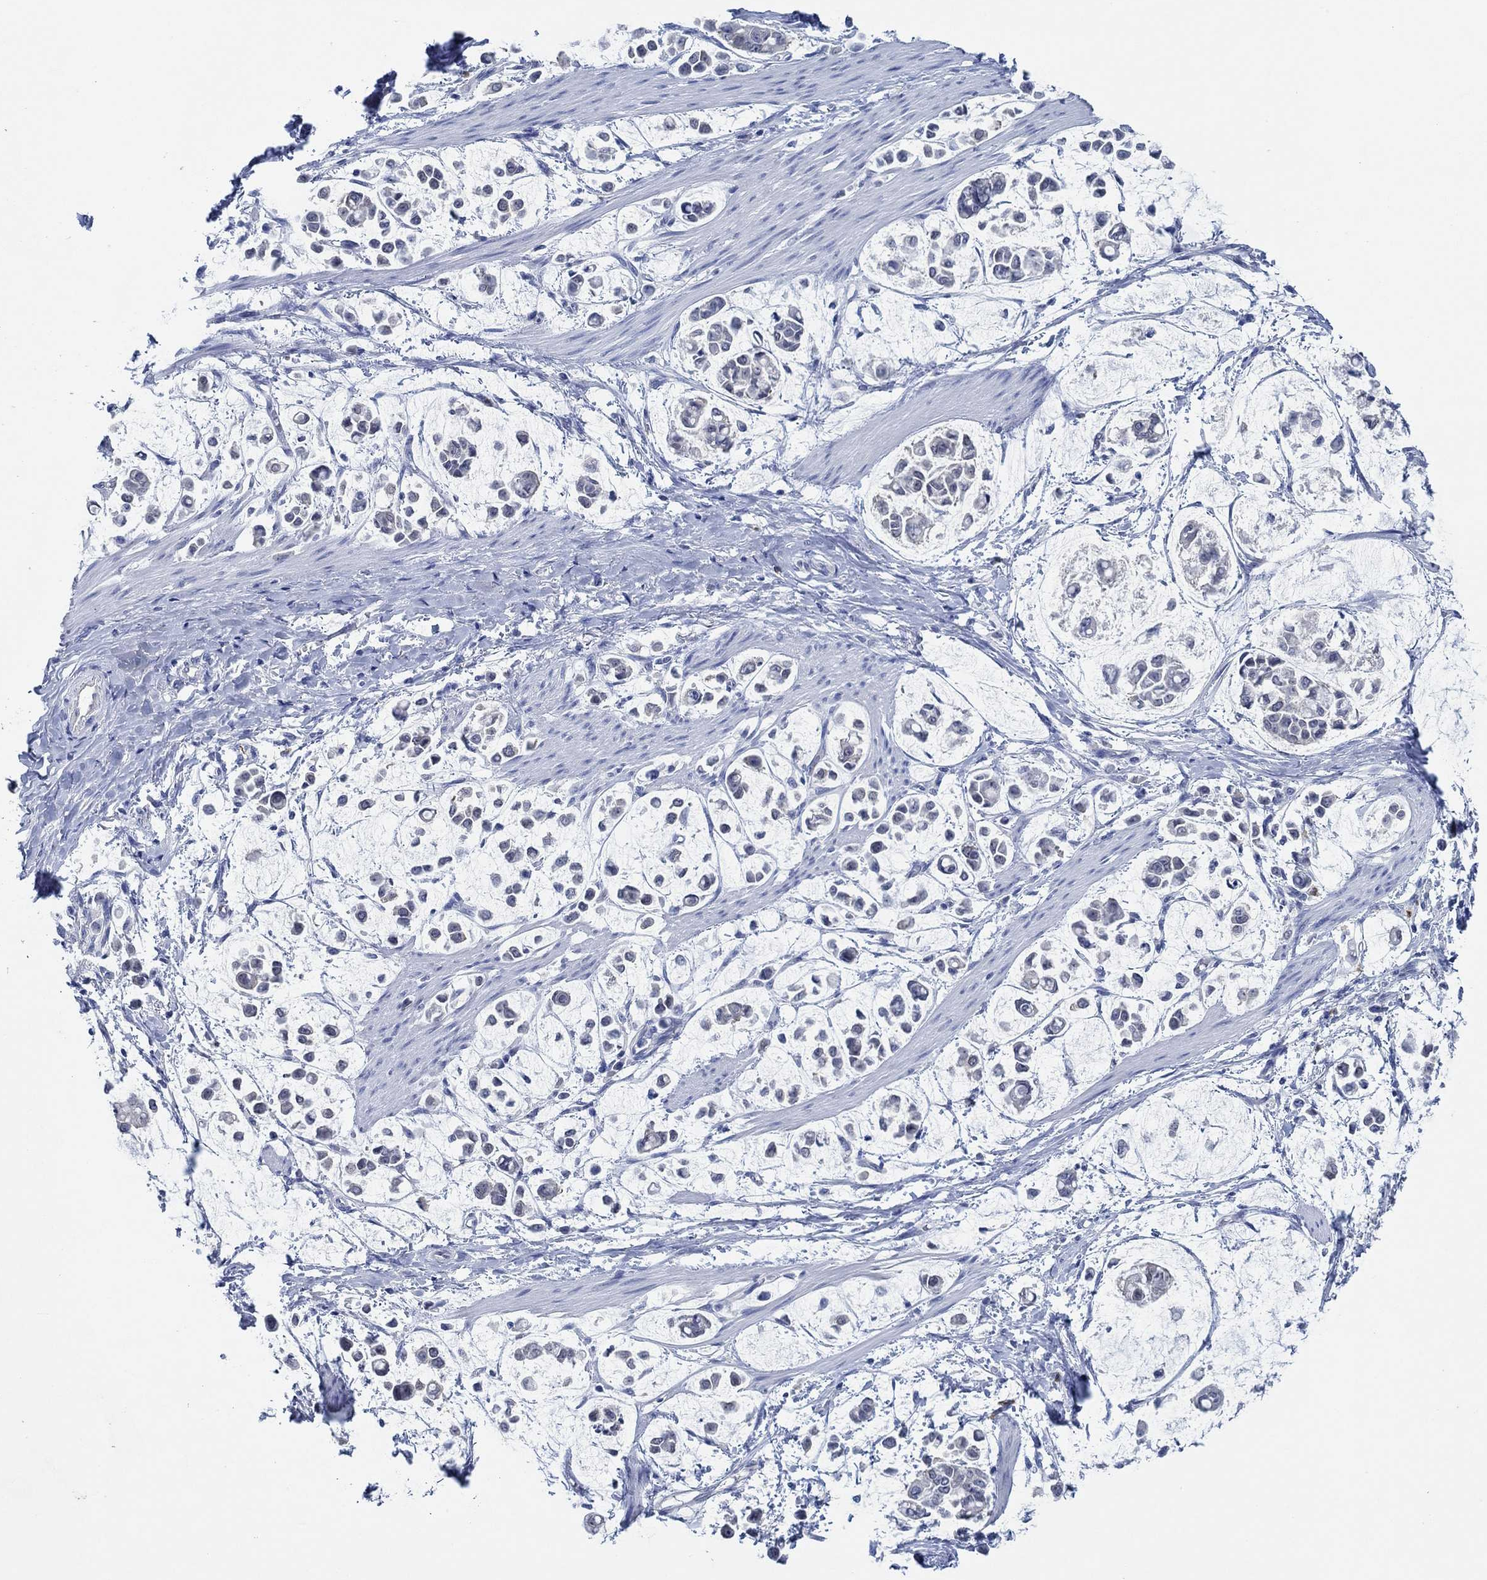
{"staining": {"intensity": "negative", "quantity": "none", "location": "none"}, "tissue": "stomach cancer", "cell_type": "Tumor cells", "image_type": "cancer", "snomed": [{"axis": "morphology", "description": "Adenocarcinoma, NOS"}, {"axis": "topography", "description": "Stomach"}], "caption": "Photomicrograph shows no significant protein staining in tumor cells of stomach adenocarcinoma. (DAB immunohistochemistry visualized using brightfield microscopy, high magnification).", "gene": "ZNF671", "patient": {"sex": "male", "age": 82}}